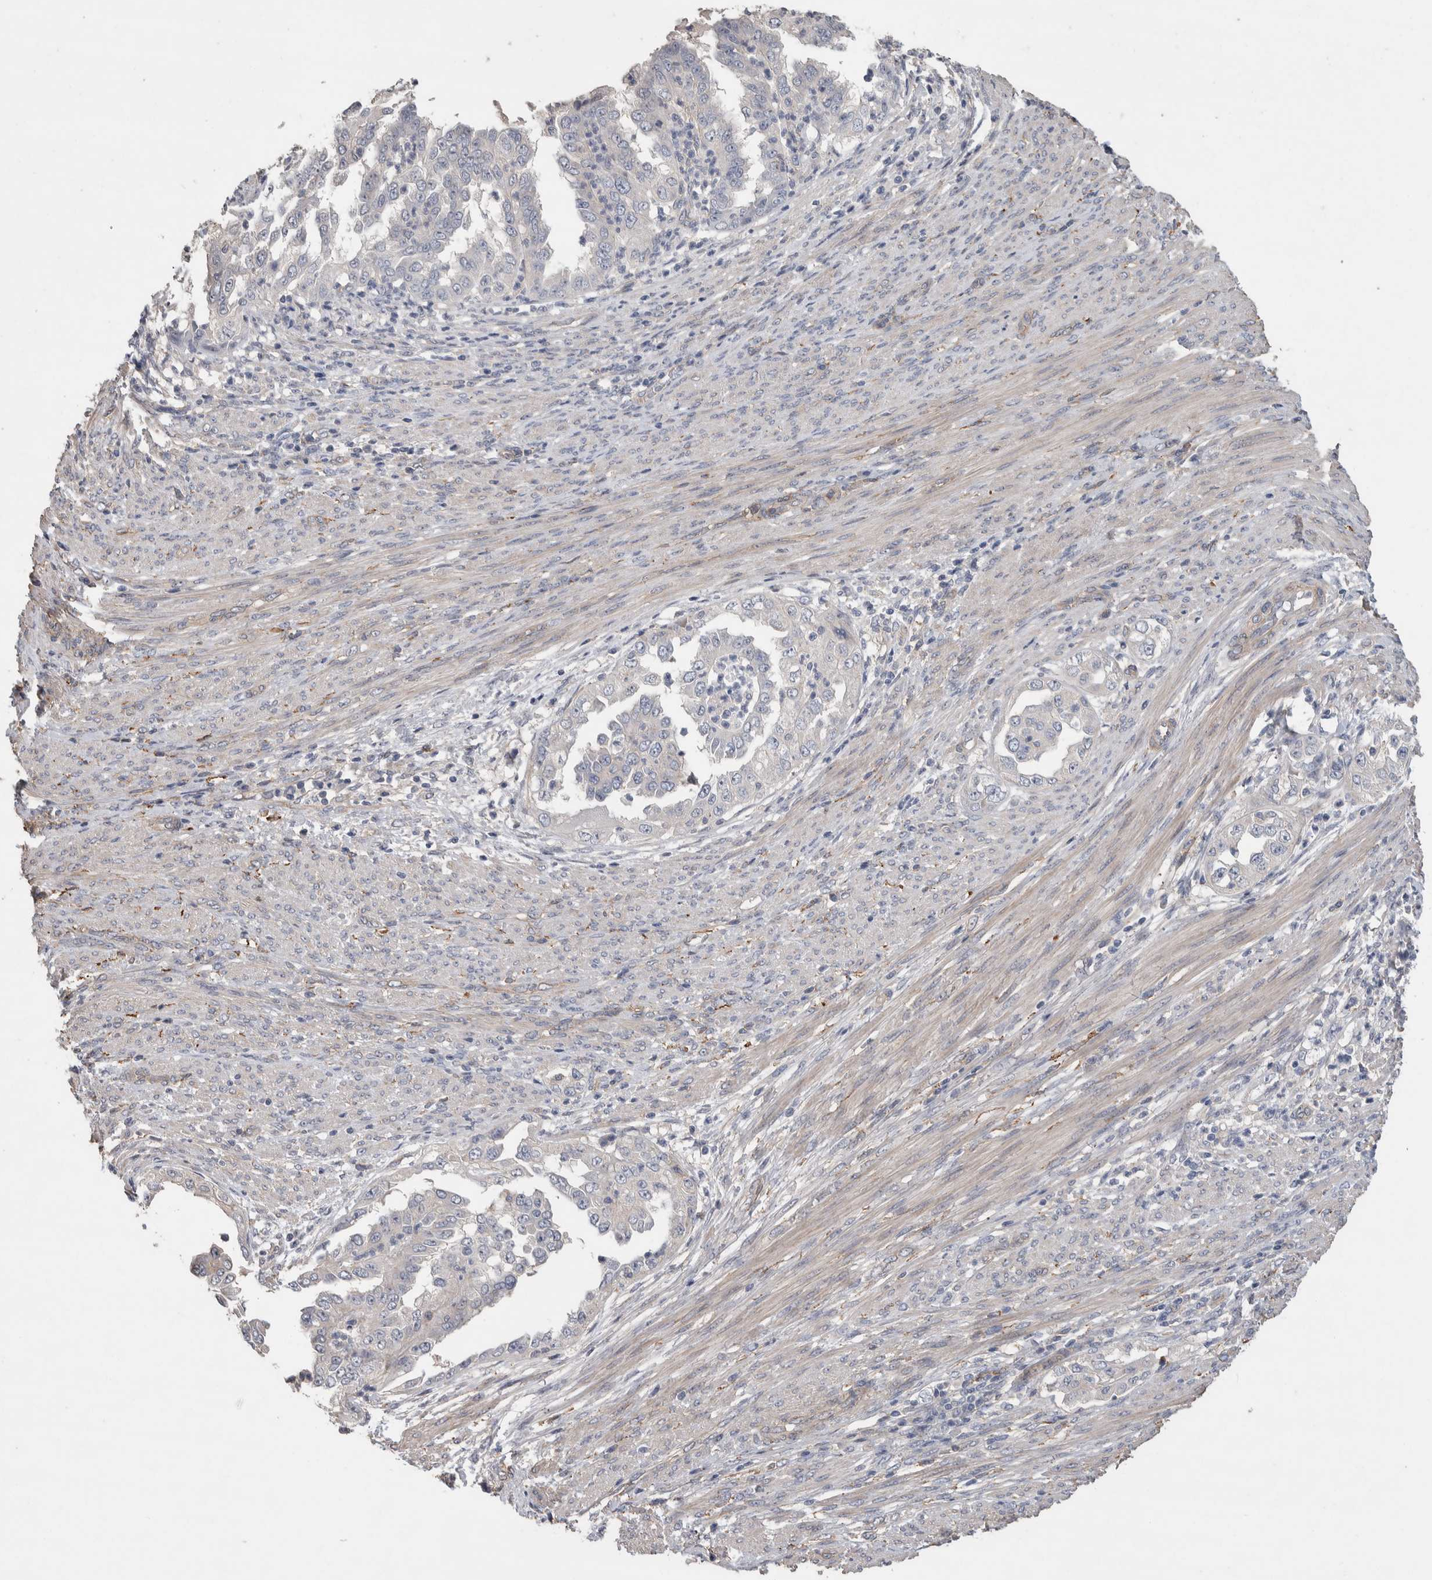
{"staining": {"intensity": "negative", "quantity": "none", "location": "none"}, "tissue": "endometrial cancer", "cell_type": "Tumor cells", "image_type": "cancer", "snomed": [{"axis": "morphology", "description": "Adenocarcinoma, NOS"}, {"axis": "topography", "description": "Endometrium"}], "caption": "A high-resolution image shows immunohistochemistry (IHC) staining of endometrial adenocarcinoma, which exhibits no significant staining in tumor cells.", "gene": "GCNA", "patient": {"sex": "female", "age": 85}}